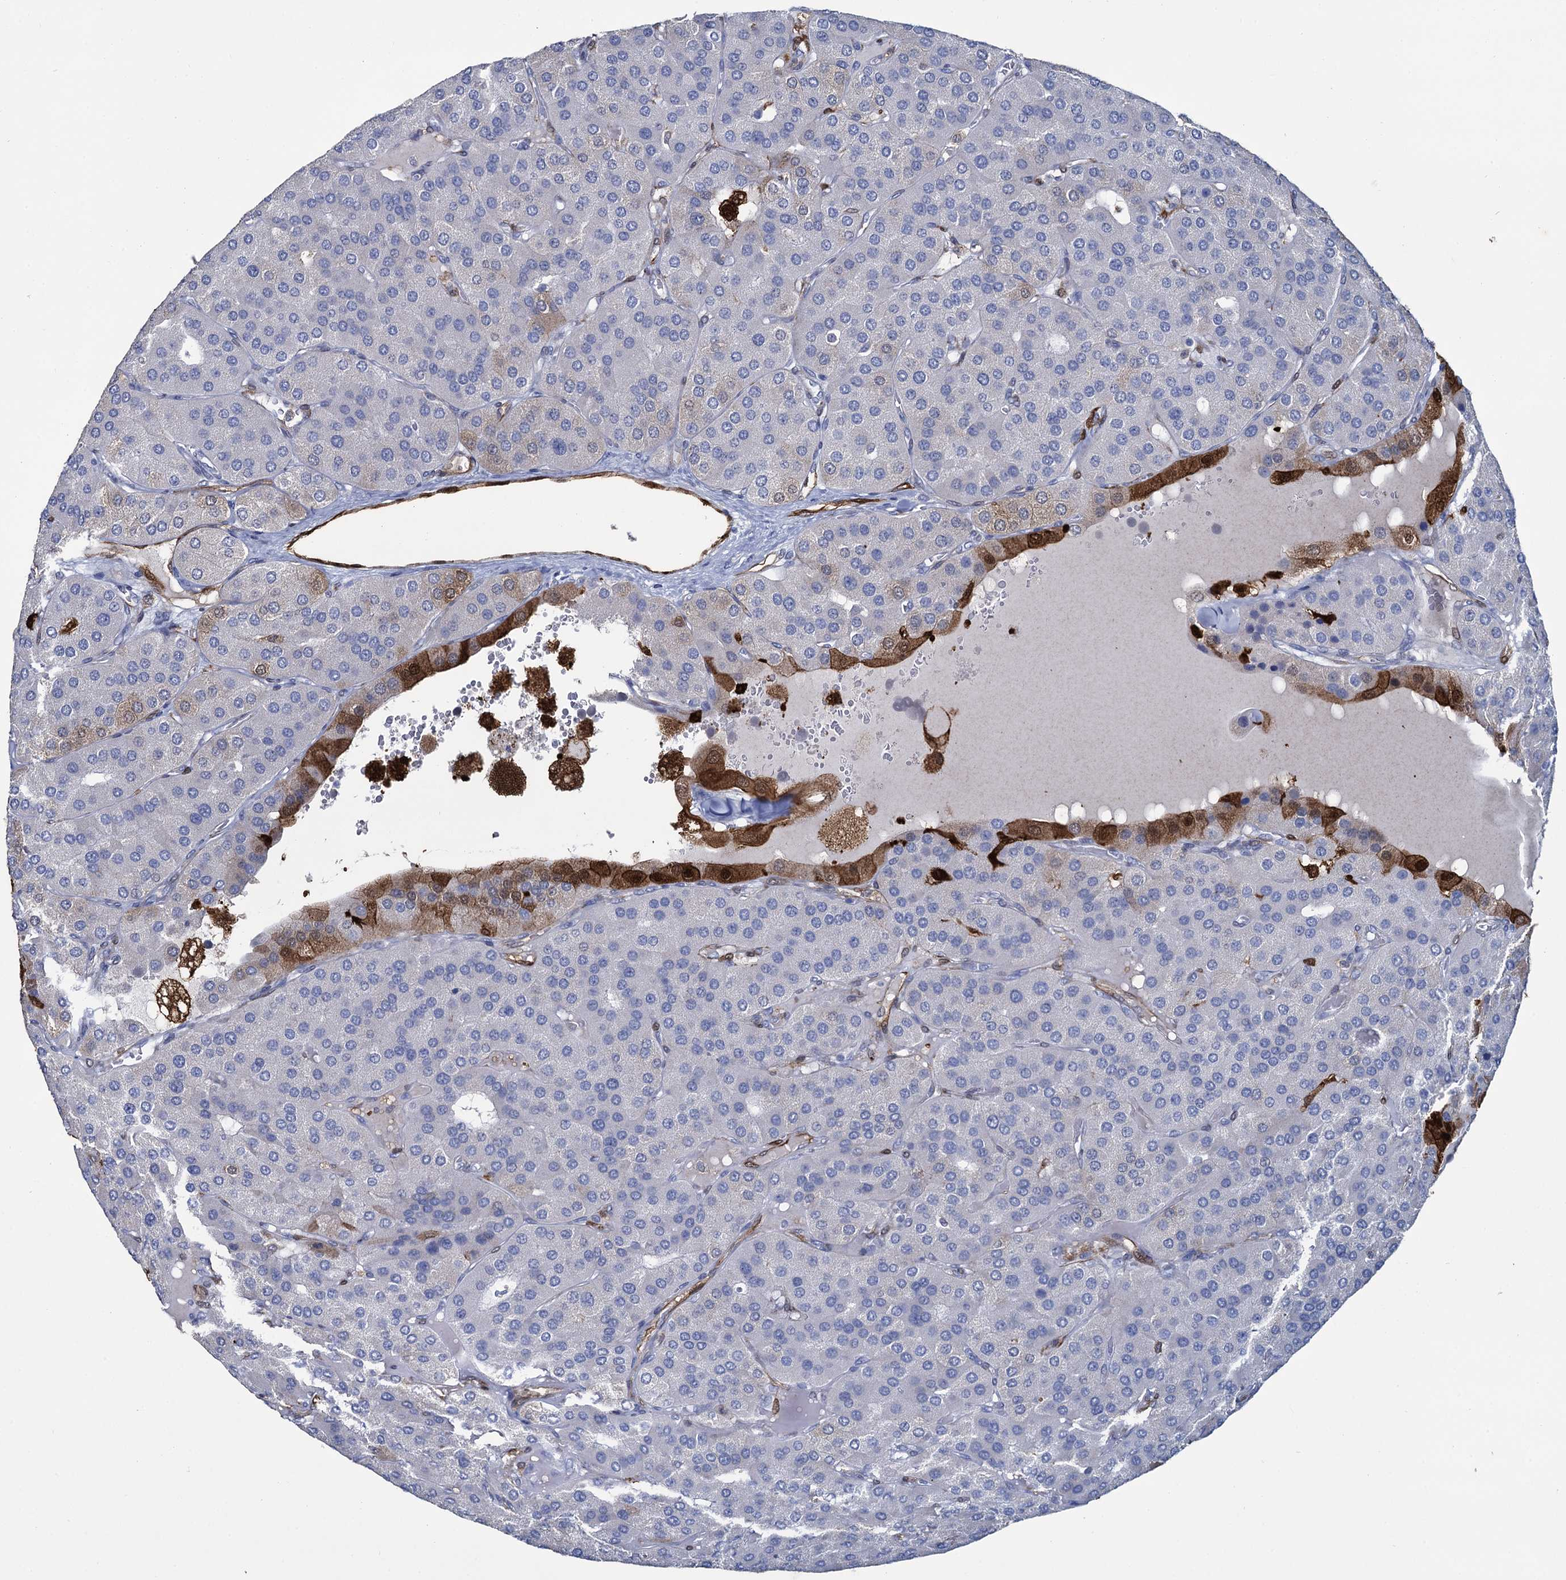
{"staining": {"intensity": "strong", "quantity": "<25%", "location": "cytoplasmic/membranous,nuclear"}, "tissue": "parathyroid gland", "cell_type": "Glandular cells", "image_type": "normal", "snomed": [{"axis": "morphology", "description": "Normal tissue, NOS"}, {"axis": "morphology", "description": "Adenoma, NOS"}, {"axis": "topography", "description": "Parathyroid gland"}], "caption": "Strong cytoplasmic/membranous,nuclear positivity is identified in about <25% of glandular cells in benign parathyroid gland. The staining was performed using DAB (3,3'-diaminobenzidine) to visualize the protein expression in brown, while the nuclei were stained in blue with hematoxylin (Magnification: 20x).", "gene": "FABP5", "patient": {"sex": "female", "age": 86}}